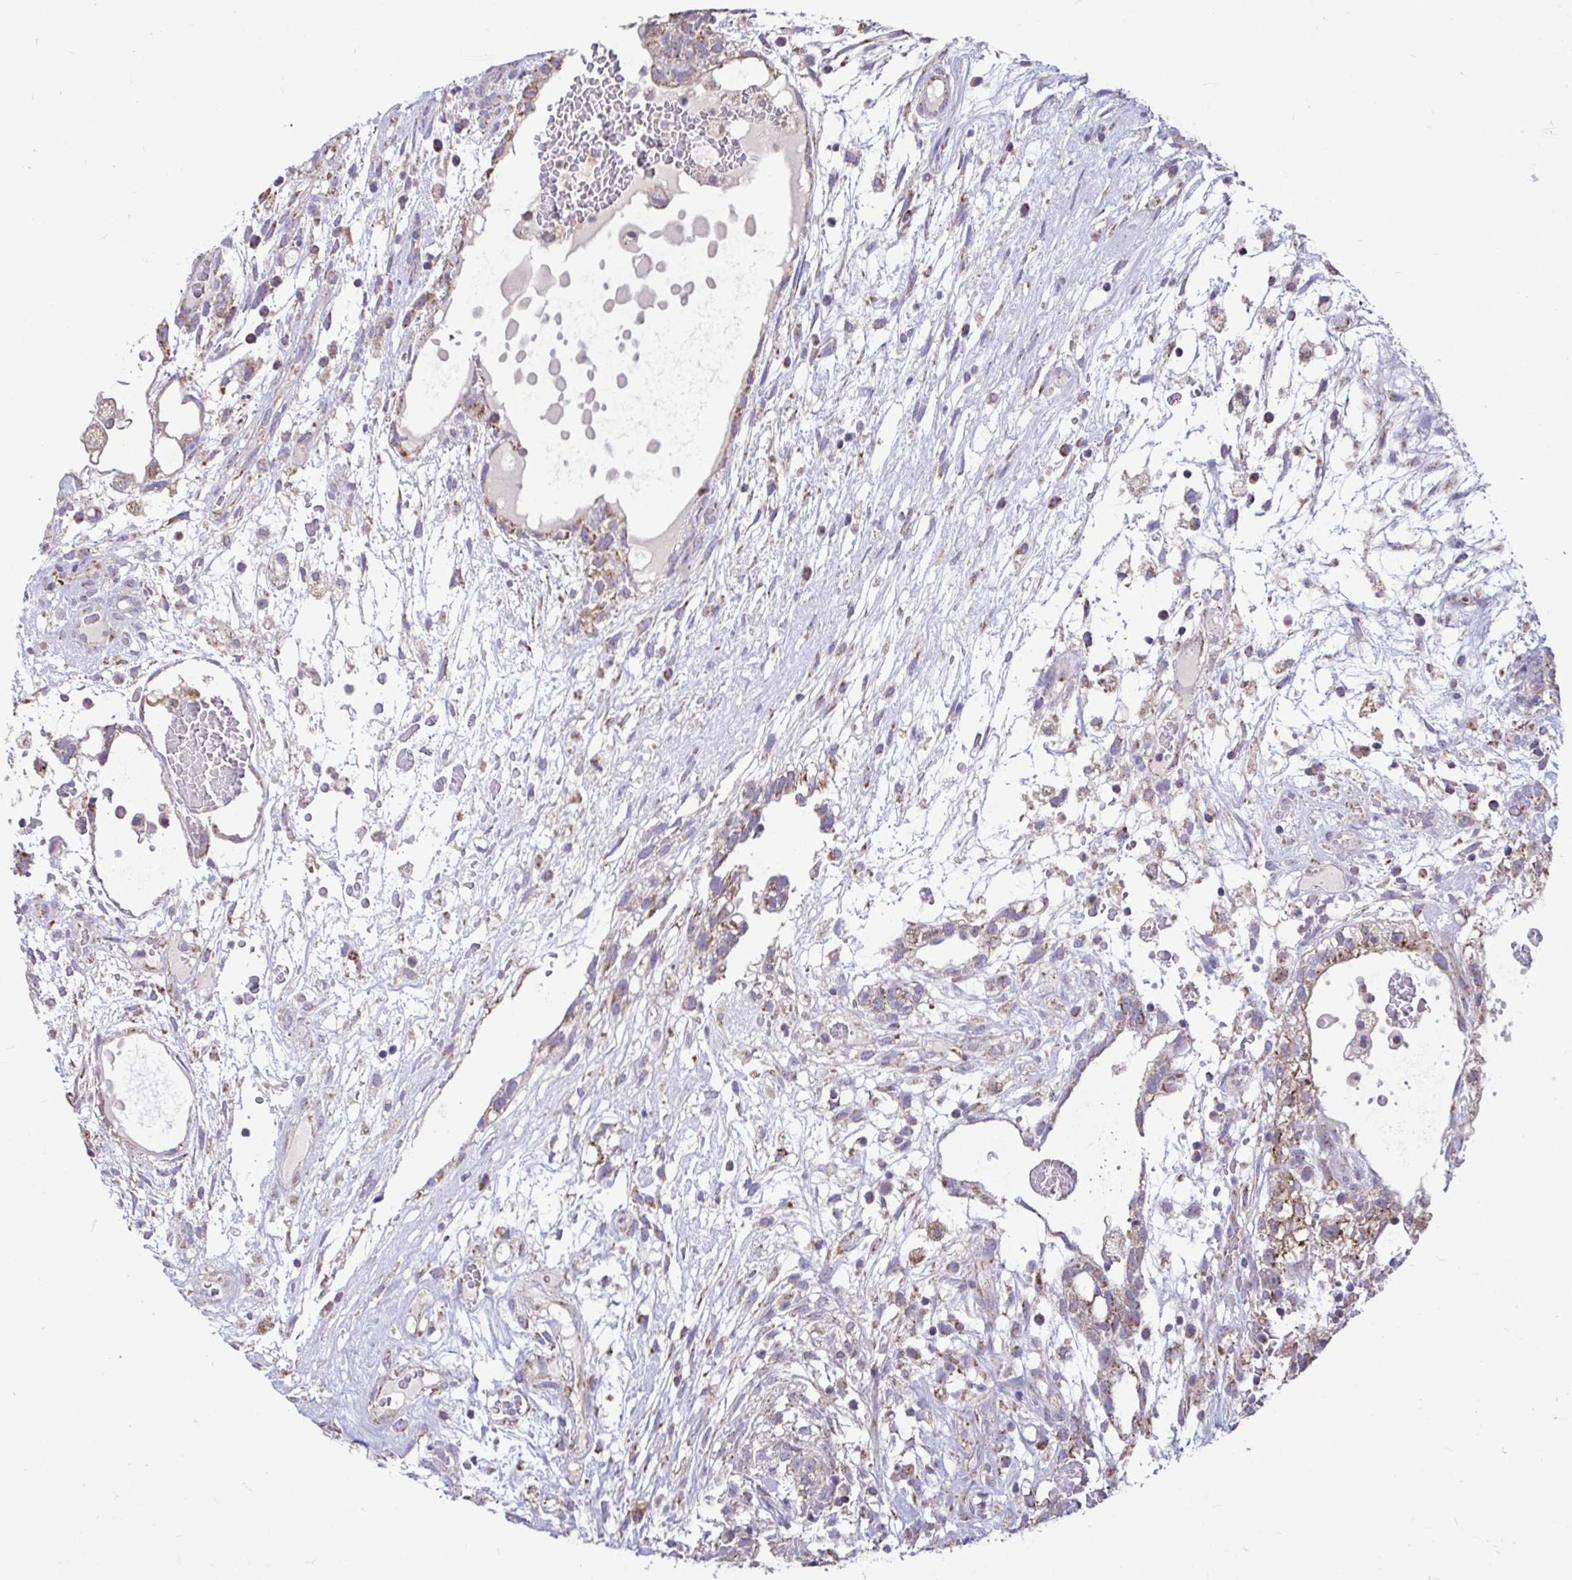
{"staining": {"intensity": "moderate", "quantity": ">75%", "location": "cytoplasmic/membranous"}, "tissue": "testis cancer", "cell_type": "Tumor cells", "image_type": "cancer", "snomed": [{"axis": "morphology", "description": "Carcinoma, Embryonal, NOS"}, {"axis": "topography", "description": "Testis"}], "caption": "IHC (DAB (3,3'-diaminobenzidine)) staining of testis embryonal carcinoma reveals moderate cytoplasmic/membranous protein positivity in about >75% of tumor cells.", "gene": "SARS2", "patient": {"sex": "male", "age": 32}}